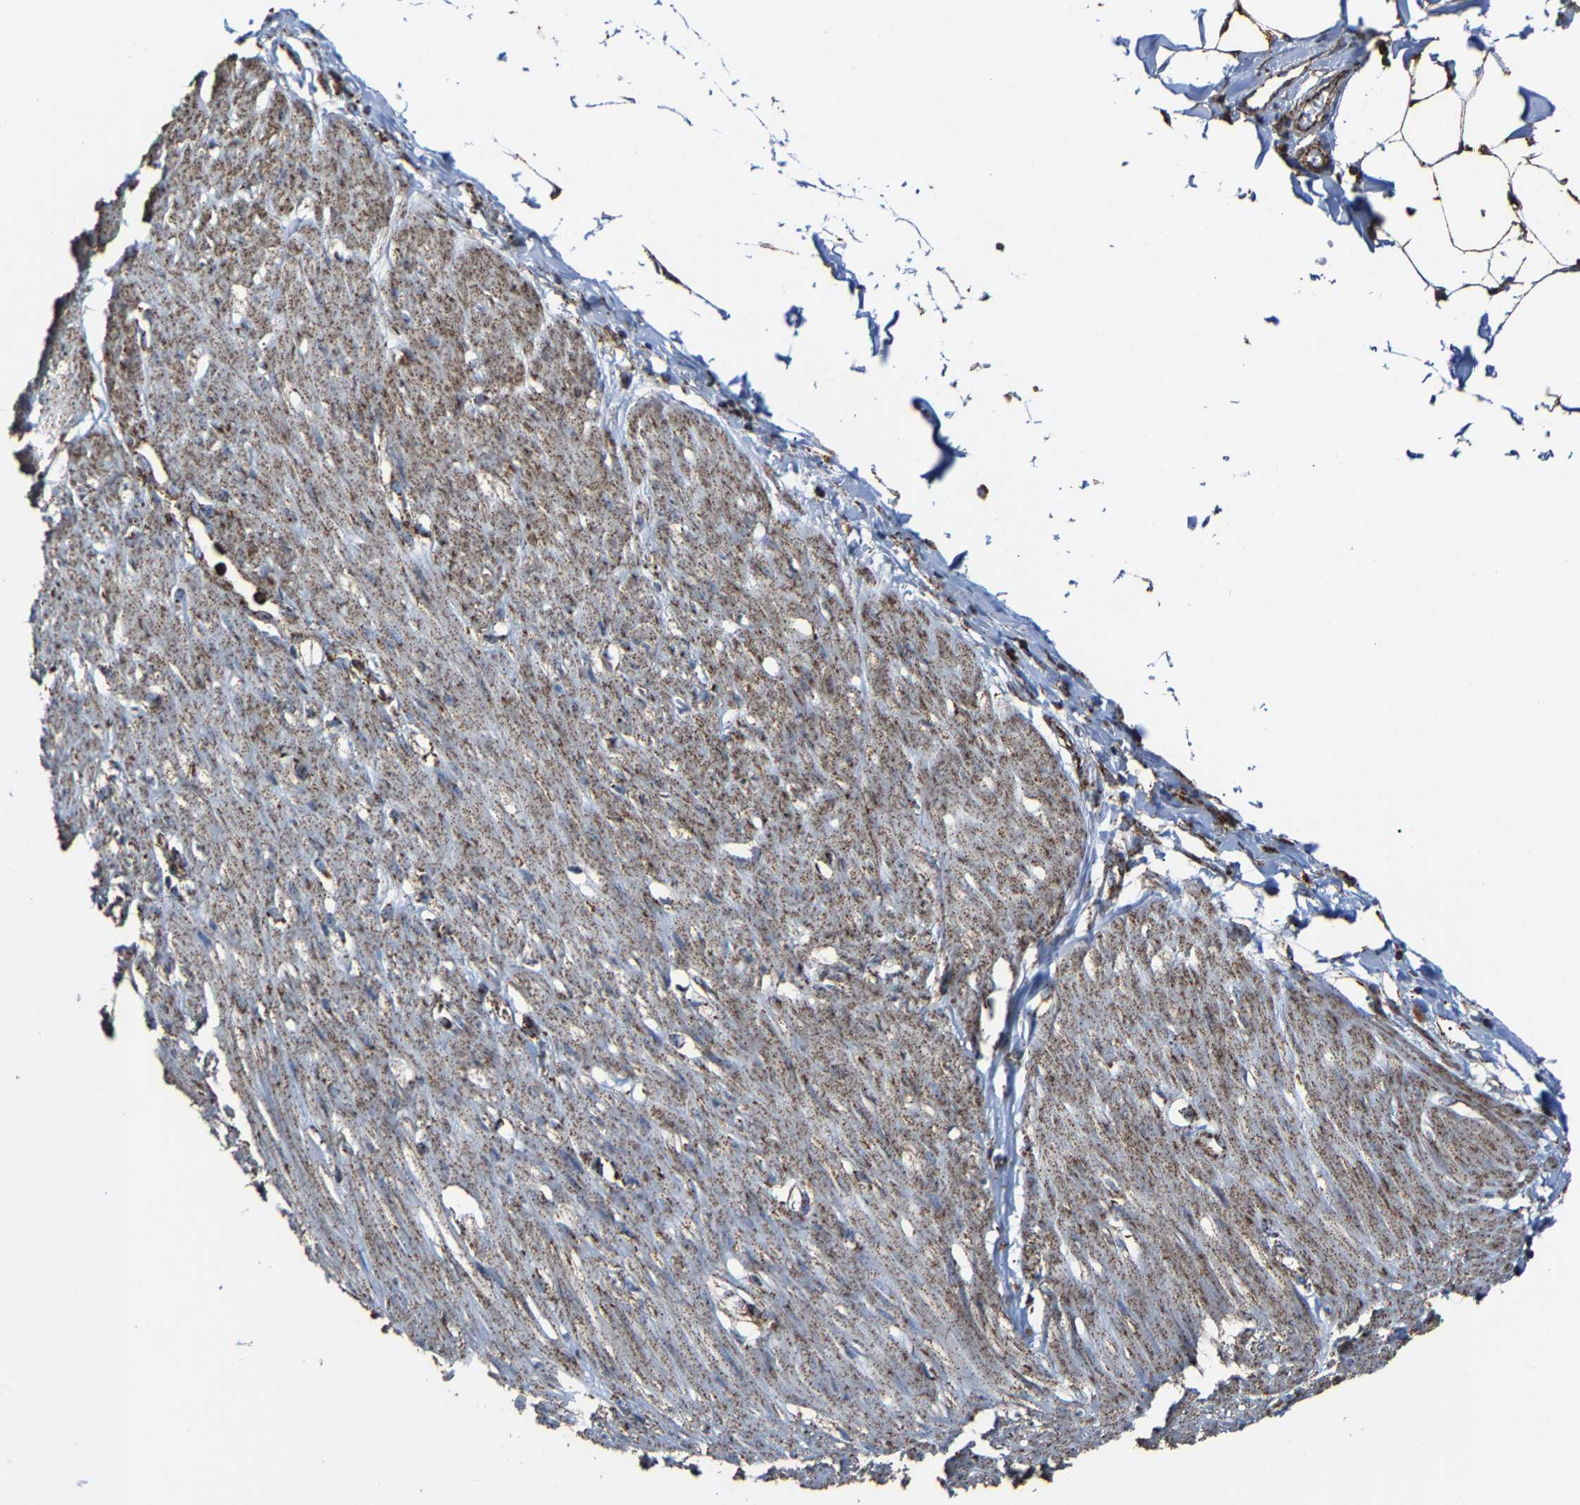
{"staining": {"intensity": "moderate", "quantity": ">75%", "location": "cytoplasmic/membranous"}, "tissue": "adipose tissue", "cell_type": "Adipocytes", "image_type": "normal", "snomed": [{"axis": "morphology", "description": "Normal tissue, NOS"}, {"axis": "morphology", "description": "Adenocarcinoma, NOS"}, {"axis": "topography", "description": "Colon"}, {"axis": "topography", "description": "Peripheral nerve tissue"}], "caption": "Protein staining of unremarkable adipose tissue shows moderate cytoplasmic/membranous positivity in approximately >75% of adipocytes.", "gene": "NDUFV3", "patient": {"sex": "male", "age": 14}}